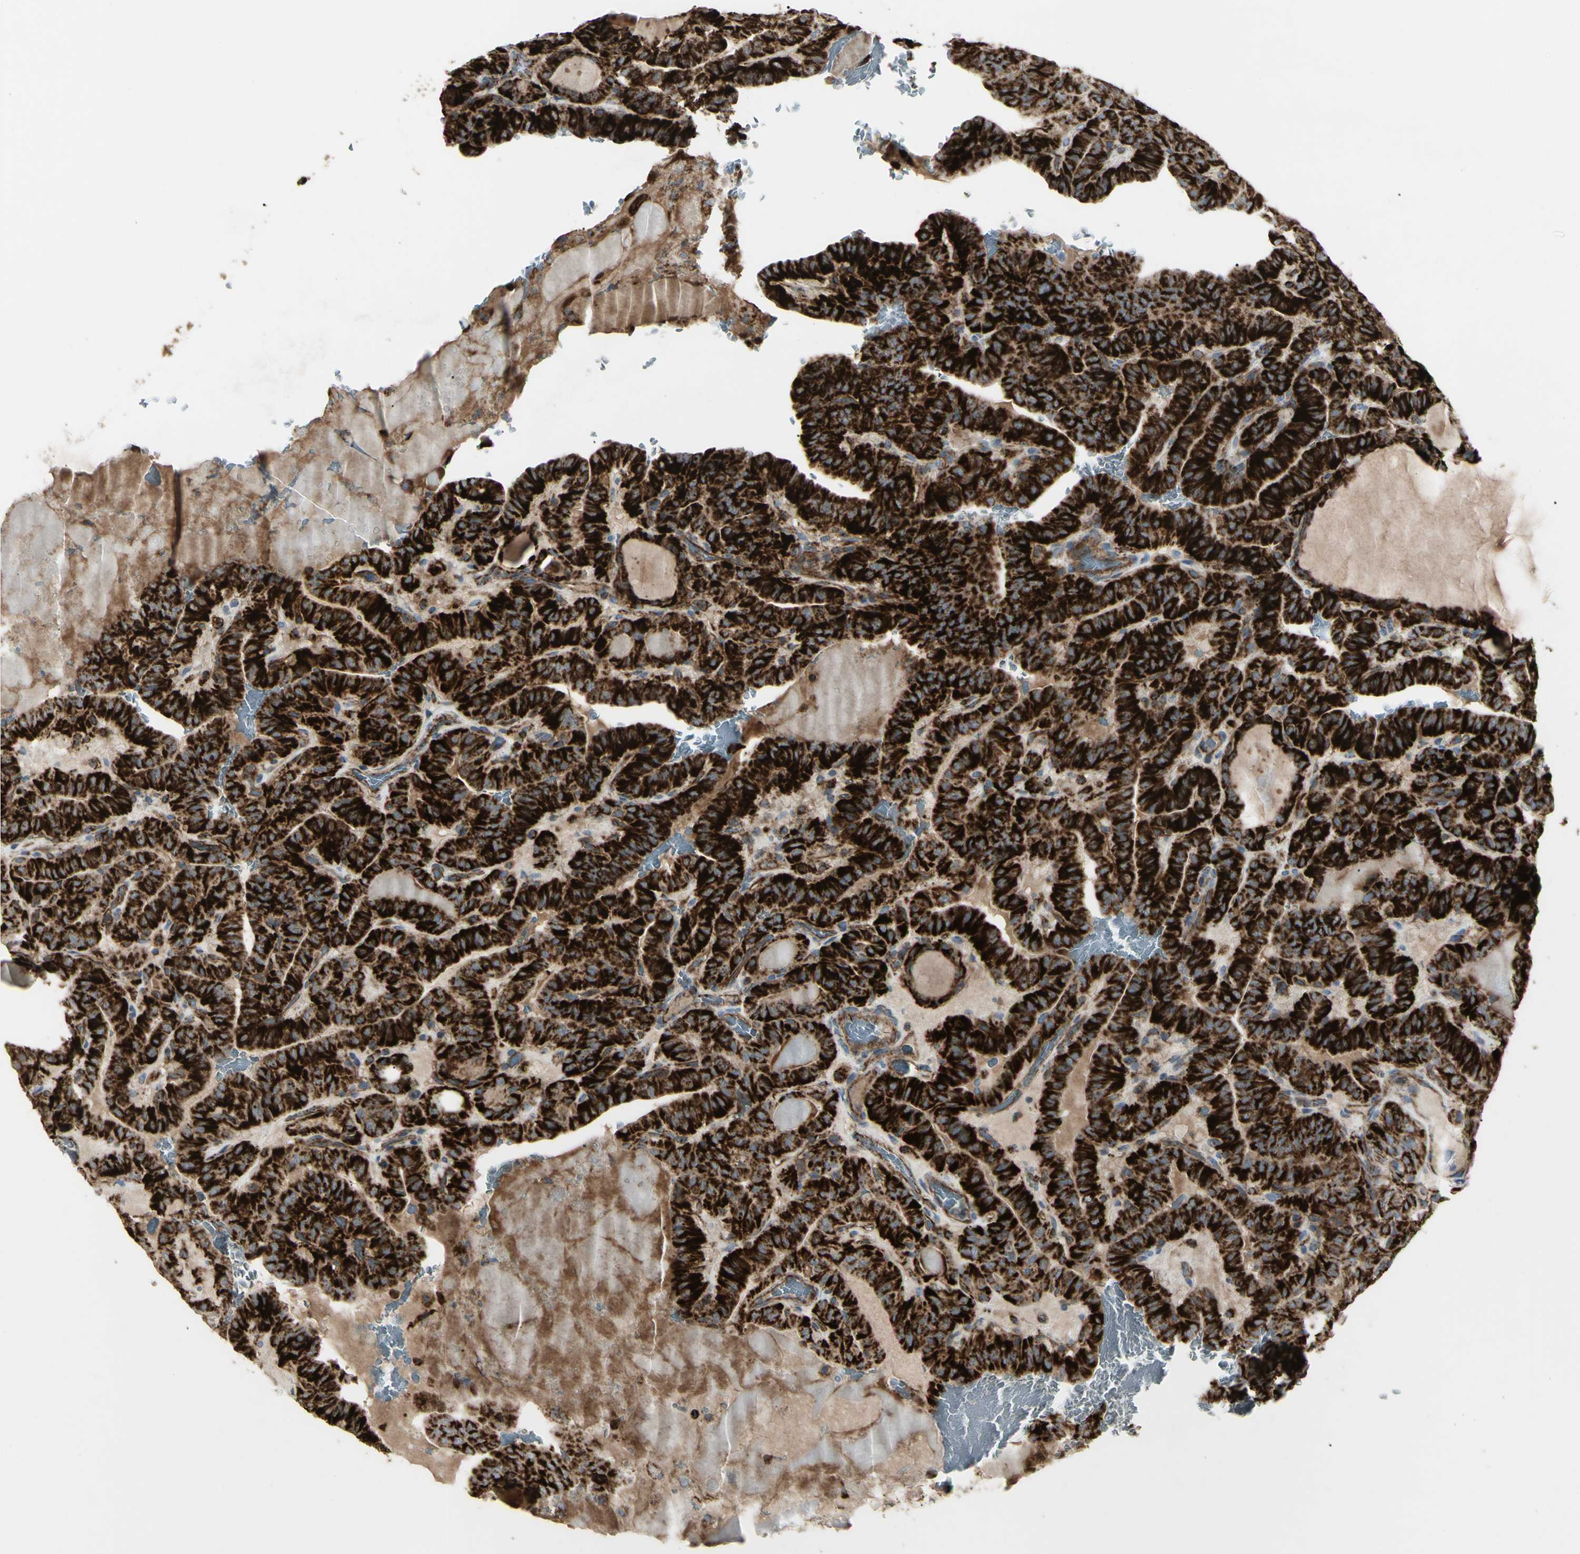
{"staining": {"intensity": "strong", "quantity": ">75%", "location": "cytoplasmic/membranous"}, "tissue": "thyroid cancer", "cell_type": "Tumor cells", "image_type": "cancer", "snomed": [{"axis": "morphology", "description": "Papillary adenocarcinoma, NOS"}, {"axis": "topography", "description": "Thyroid gland"}], "caption": "The micrograph demonstrates staining of thyroid cancer, revealing strong cytoplasmic/membranous protein staining (brown color) within tumor cells.", "gene": "CYB5R1", "patient": {"sex": "male", "age": 77}}